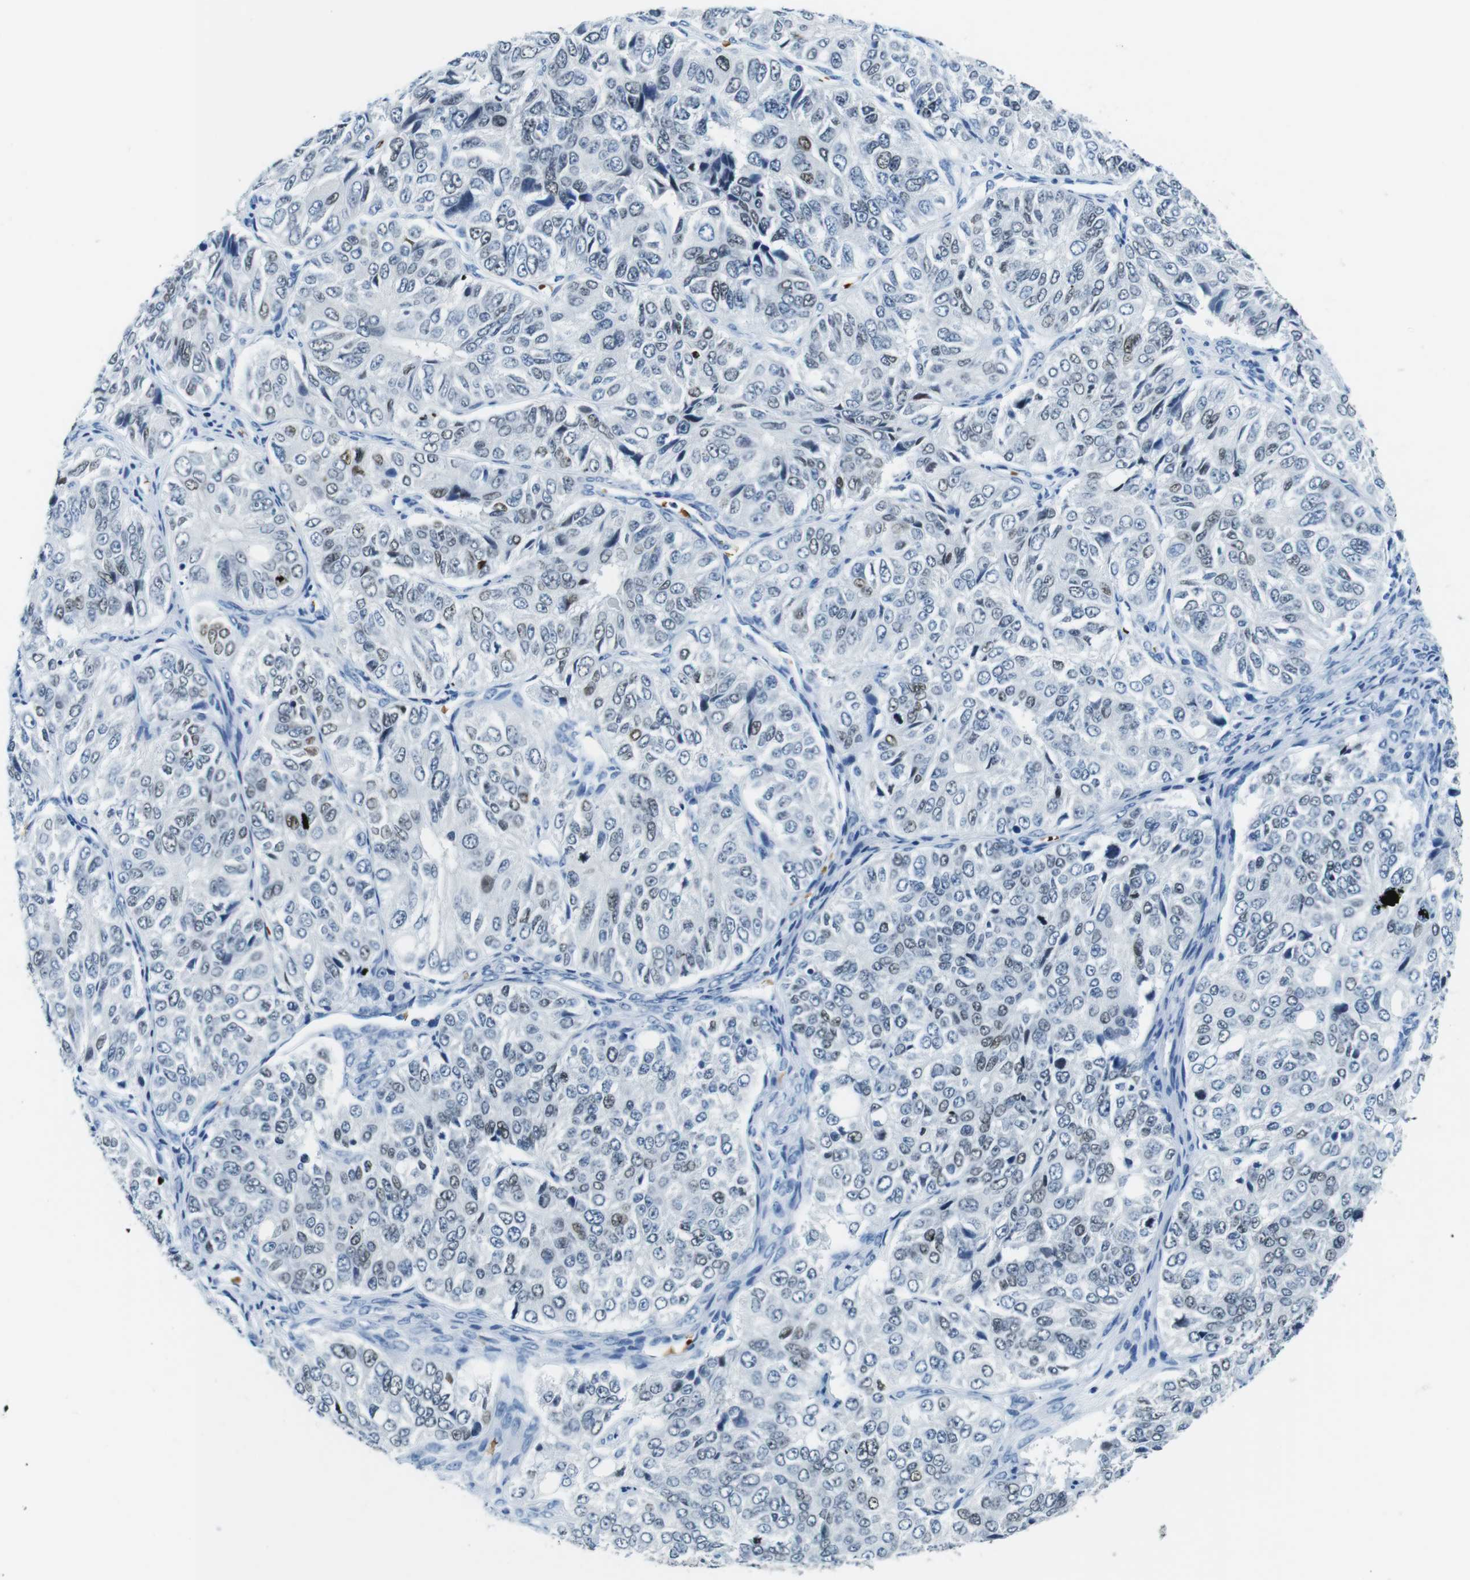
{"staining": {"intensity": "negative", "quantity": "none", "location": "none"}, "tissue": "ovarian cancer", "cell_type": "Tumor cells", "image_type": "cancer", "snomed": [{"axis": "morphology", "description": "Carcinoma, endometroid"}, {"axis": "topography", "description": "Ovary"}], "caption": "An immunohistochemistry (IHC) photomicrograph of ovarian cancer is shown. There is no staining in tumor cells of ovarian cancer. The staining is performed using DAB (3,3'-diaminobenzidine) brown chromogen with nuclei counter-stained in using hematoxylin.", "gene": "TFAP2C", "patient": {"sex": "female", "age": 51}}